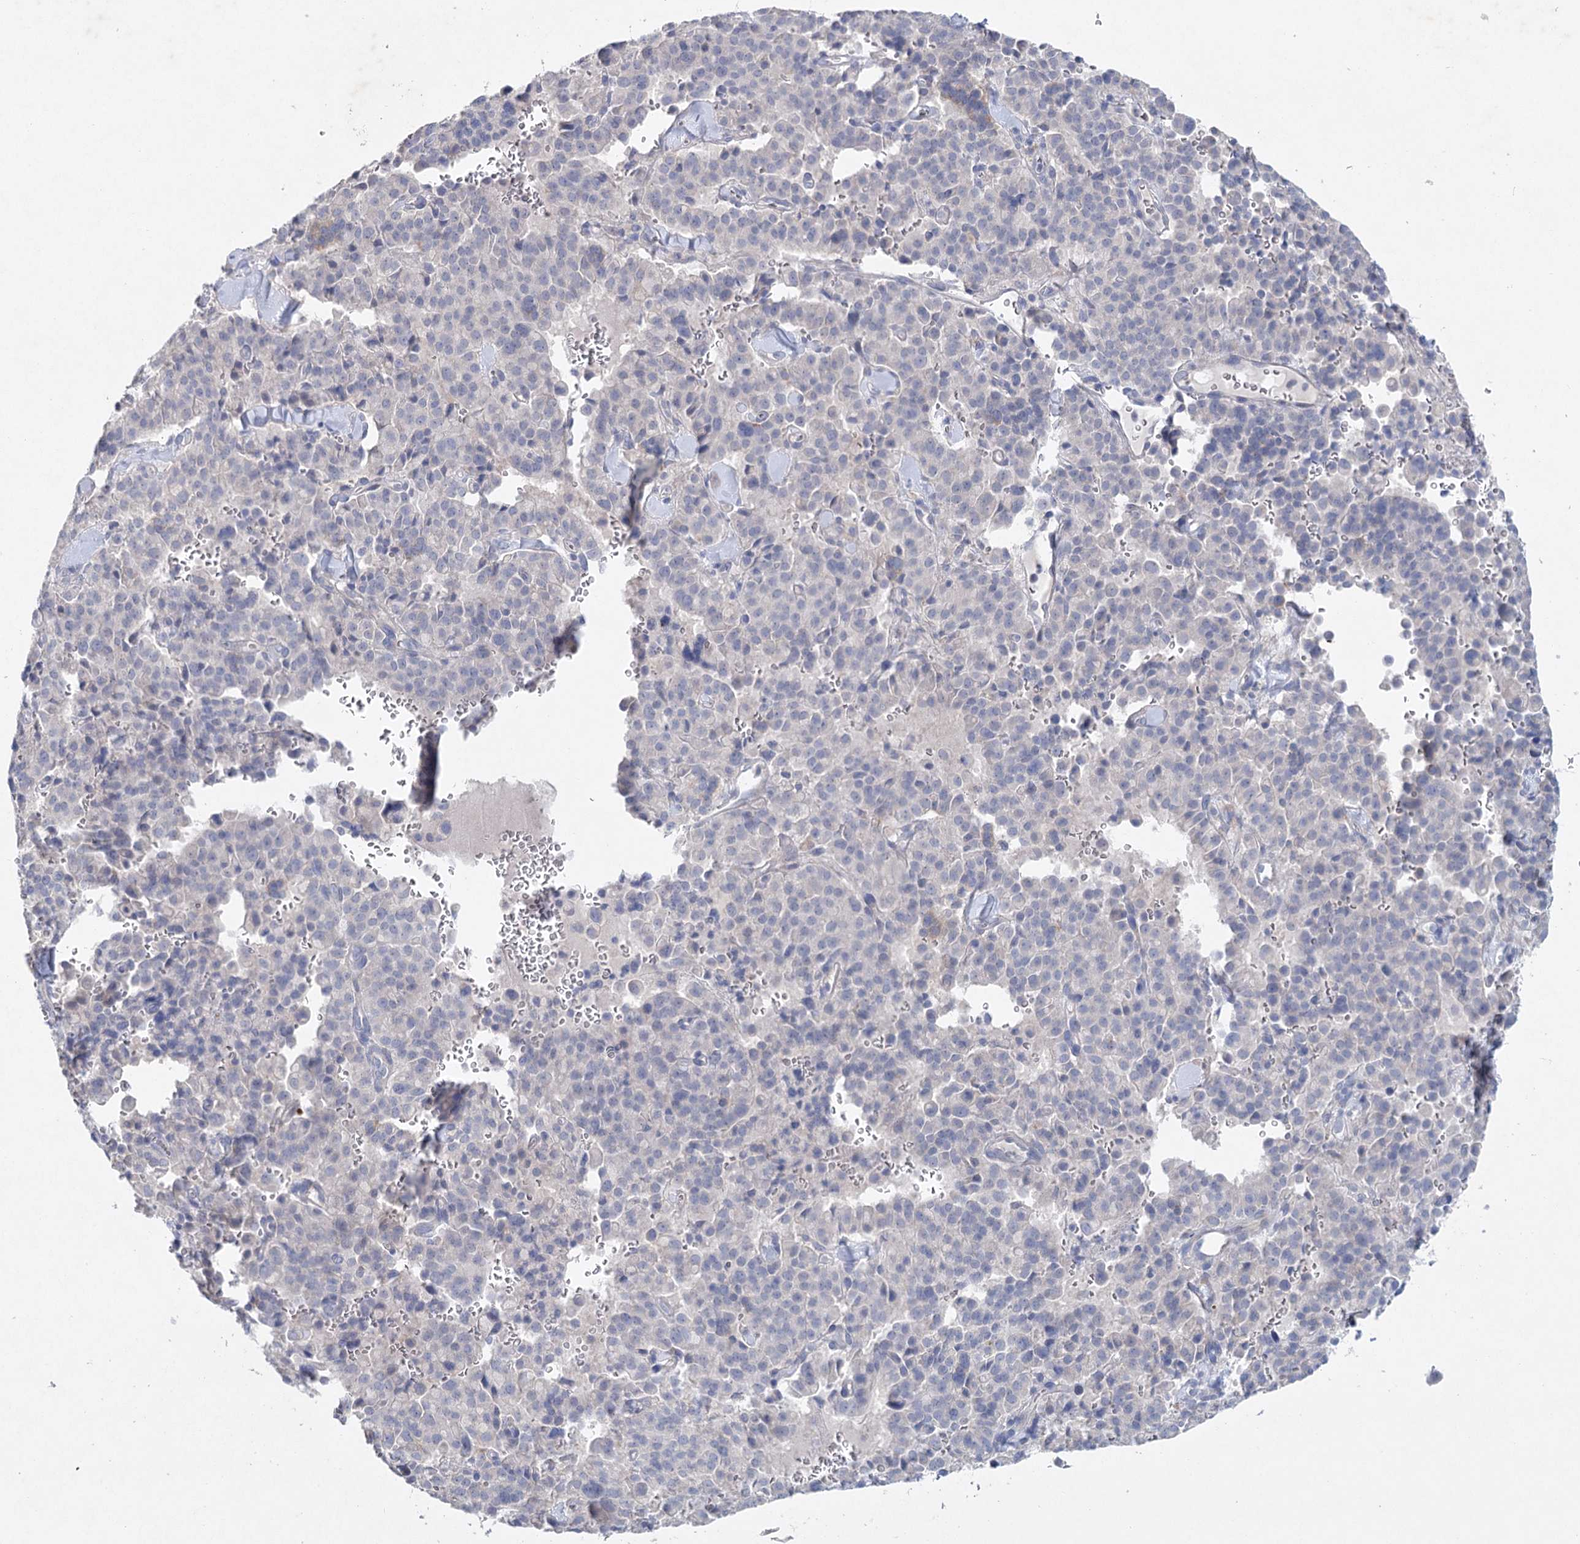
{"staining": {"intensity": "negative", "quantity": "none", "location": "none"}, "tissue": "pancreatic cancer", "cell_type": "Tumor cells", "image_type": "cancer", "snomed": [{"axis": "morphology", "description": "Adenocarcinoma, NOS"}, {"axis": "topography", "description": "Pancreas"}], "caption": "Immunohistochemistry (IHC) micrograph of human pancreatic adenocarcinoma stained for a protein (brown), which exhibits no positivity in tumor cells.", "gene": "MAP3K13", "patient": {"sex": "male", "age": 65}}